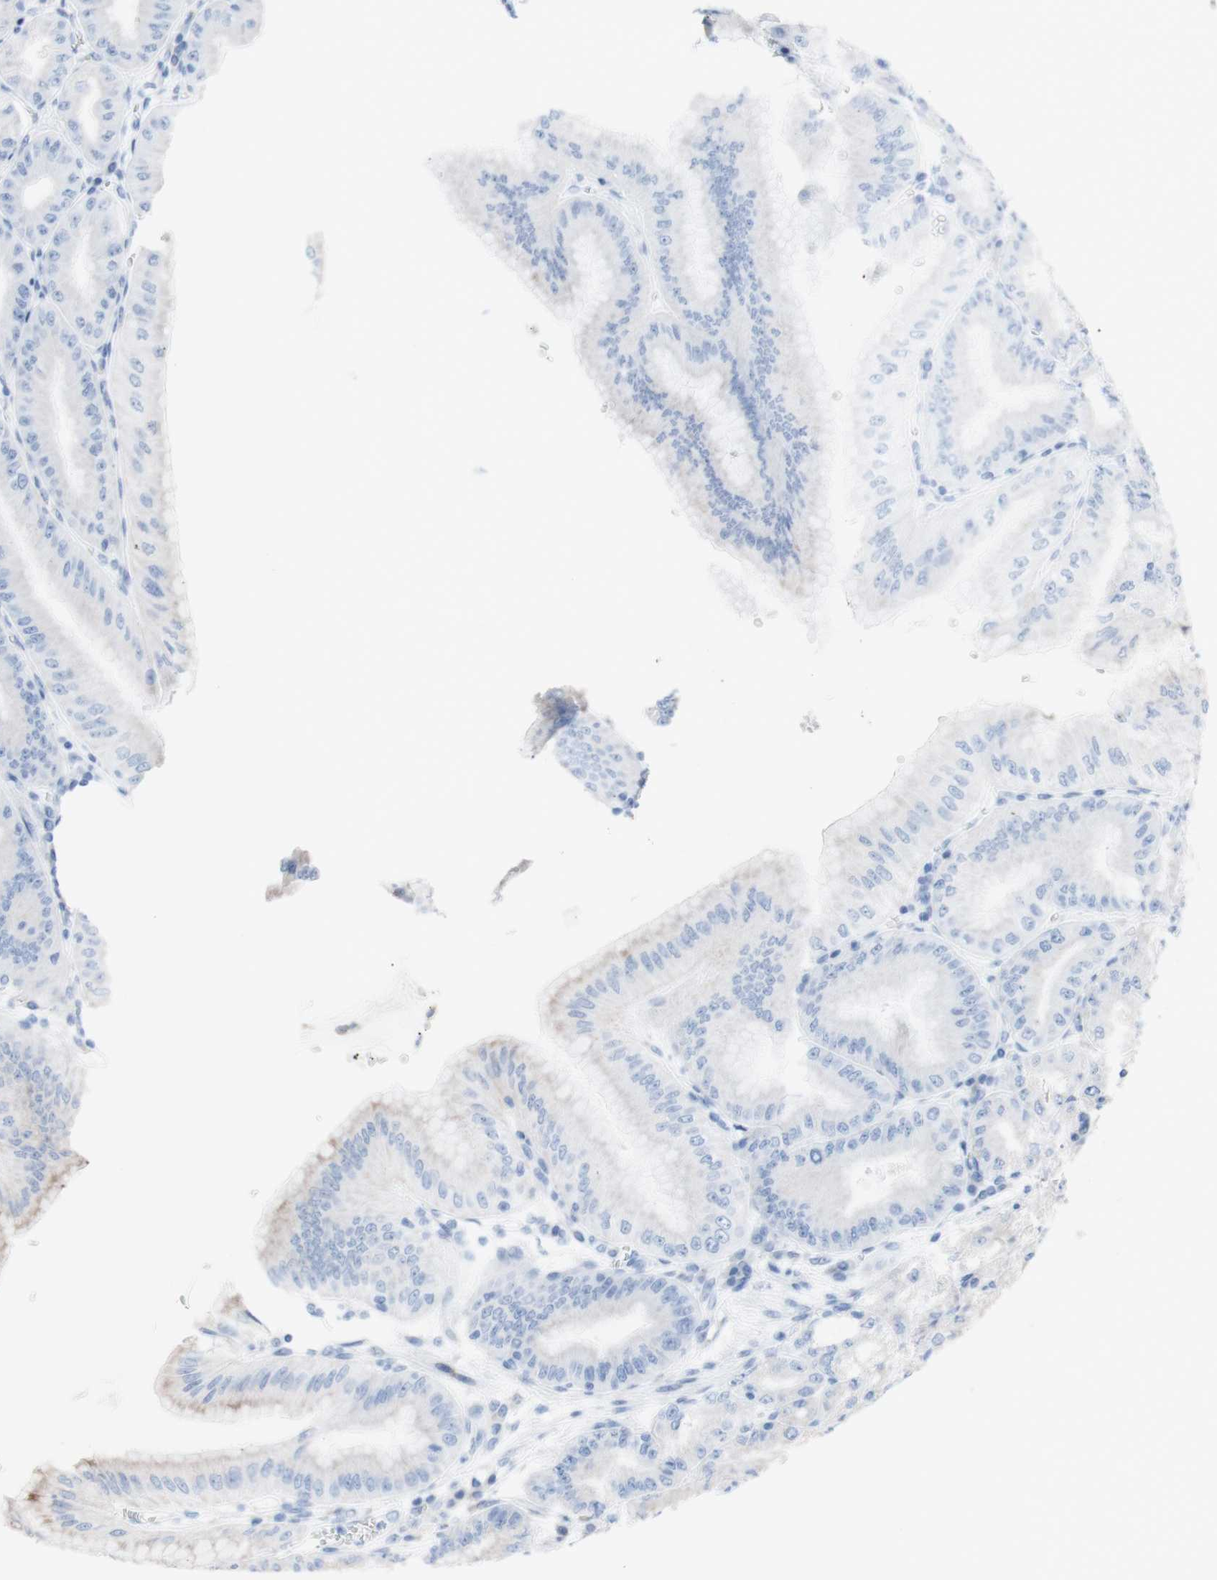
{"staining": {"intensity": "weak", "quantity": "<25%", "location": "cytoplasmic/membranous"}, "tissue": "stomach", "cell_type": "Glandular cells", "image_type": "normal", "snomed": [{"axis": "morphology", "description": "Normal tissue, NOS"}, {"axis": "topography", "description": "Stomach, lower"}], "caption": "Immunohistochemistry micrograph of benign stomach: human stomach stained with DAB demonstrates no significant protein expression in glandular cells.", "gene": "AGPAT5", "patient": {"sex": "male", "age": 71}}